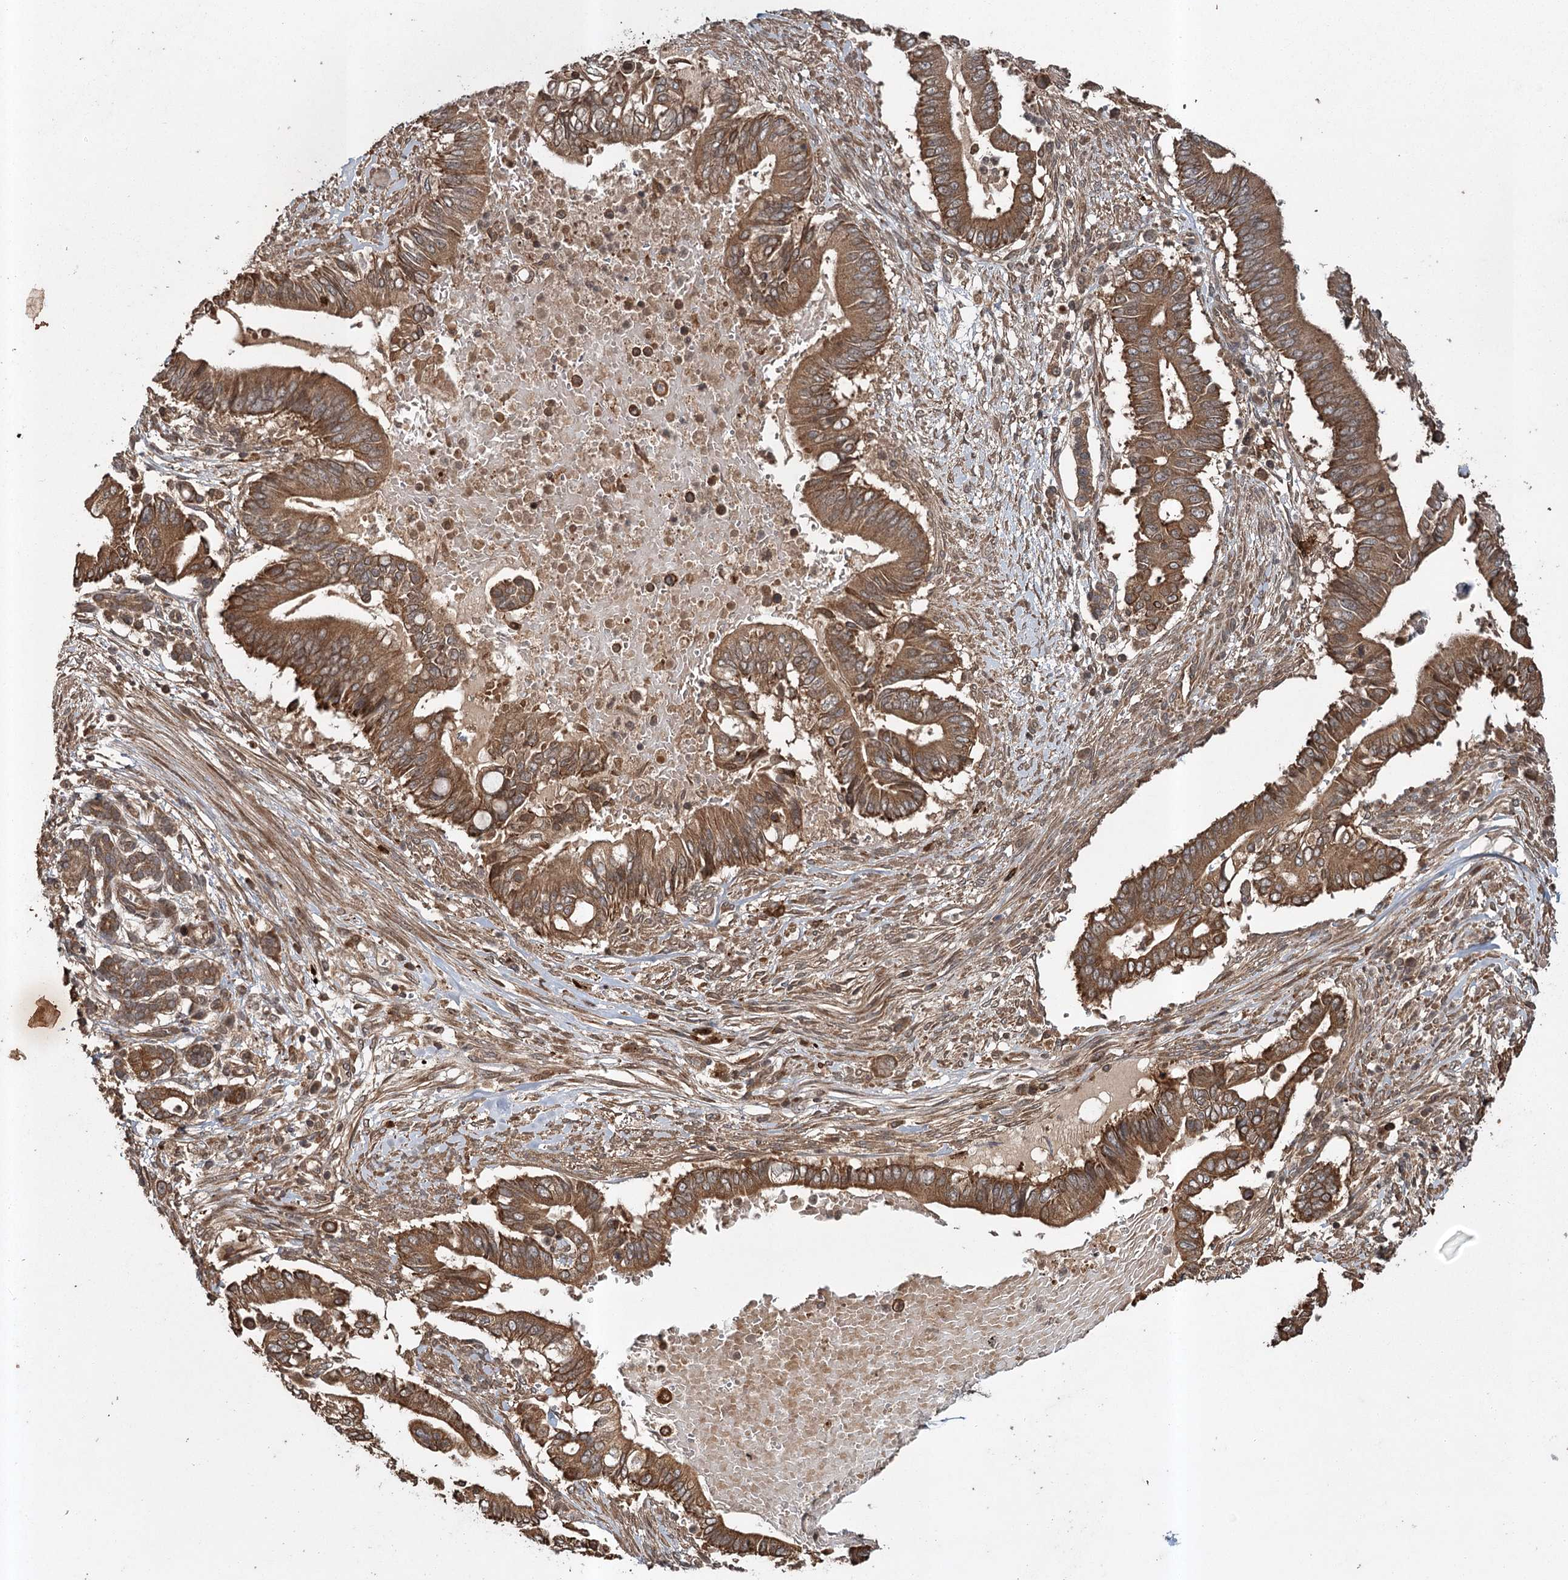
{"staining": {"intensity": "strong", "quantity": ">75%", "location": "cytoplasmic/membranous"}, "tissue": "pancreatic cancer", "cell_type": "Tumor cells", "image_type": "cancer", "snomed": [{"axis": "morphology", "description": "Adenocarcinoma, NOS"}, {"axis": "topography", "description": "Pancreas"}], "caption": "IHC of adenocarcinoma (pancreatic) exhibits high levels of strong cytoplasmic/membranous staining in approximately >75% of tumor cells. The staining was performed using DAB to visualize the protein expression in brown, while the nuclei were stained in blue with hematoxylin (Magnification: 20x).", "gene": "RPAP3", "patient": {"sex": "male", "age": 68}}